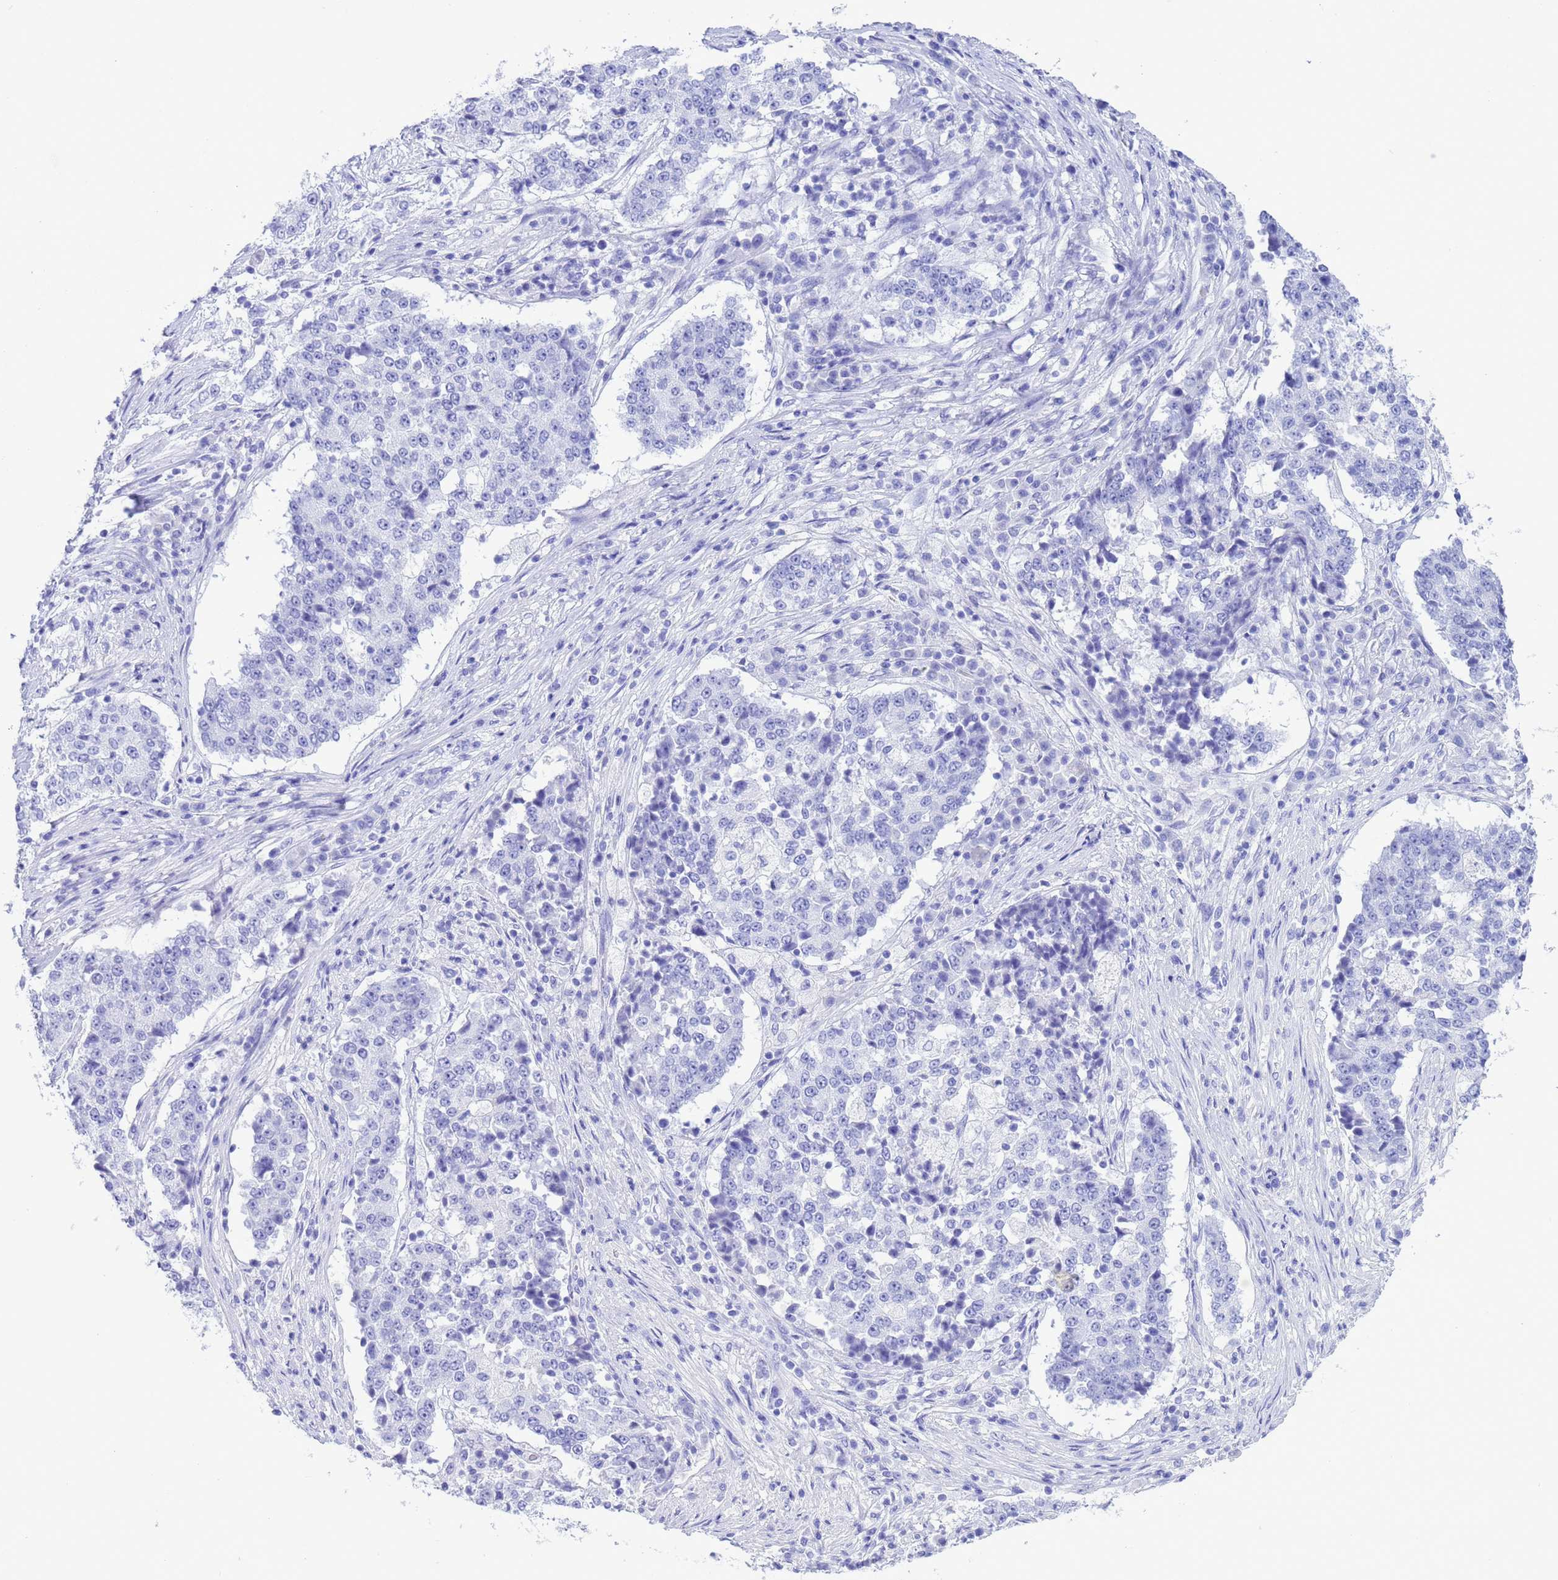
{"staining": {"intensity": "negative", "quantity": "none", "location": "none"}, "tissue": "stomach cancer", "cell_type": "Tumor cells", "image_type": "cancer", "snomed": [{"axis": "morphology", "description": "Adenocarcinoma, NOS"}, {"axis": "topography", "description": "Stomach"}], "caption": "A high-resolution image shows immunohistochemistry staining of stomach adenocarcinoma, which displays no significant expression in tumor cells. (DAB (3,3'-diaminobenzidine) IHC with hematoxylin counter stain).", "gene": "GSTM1", "patient": {"sex": "male", "age": 59}}